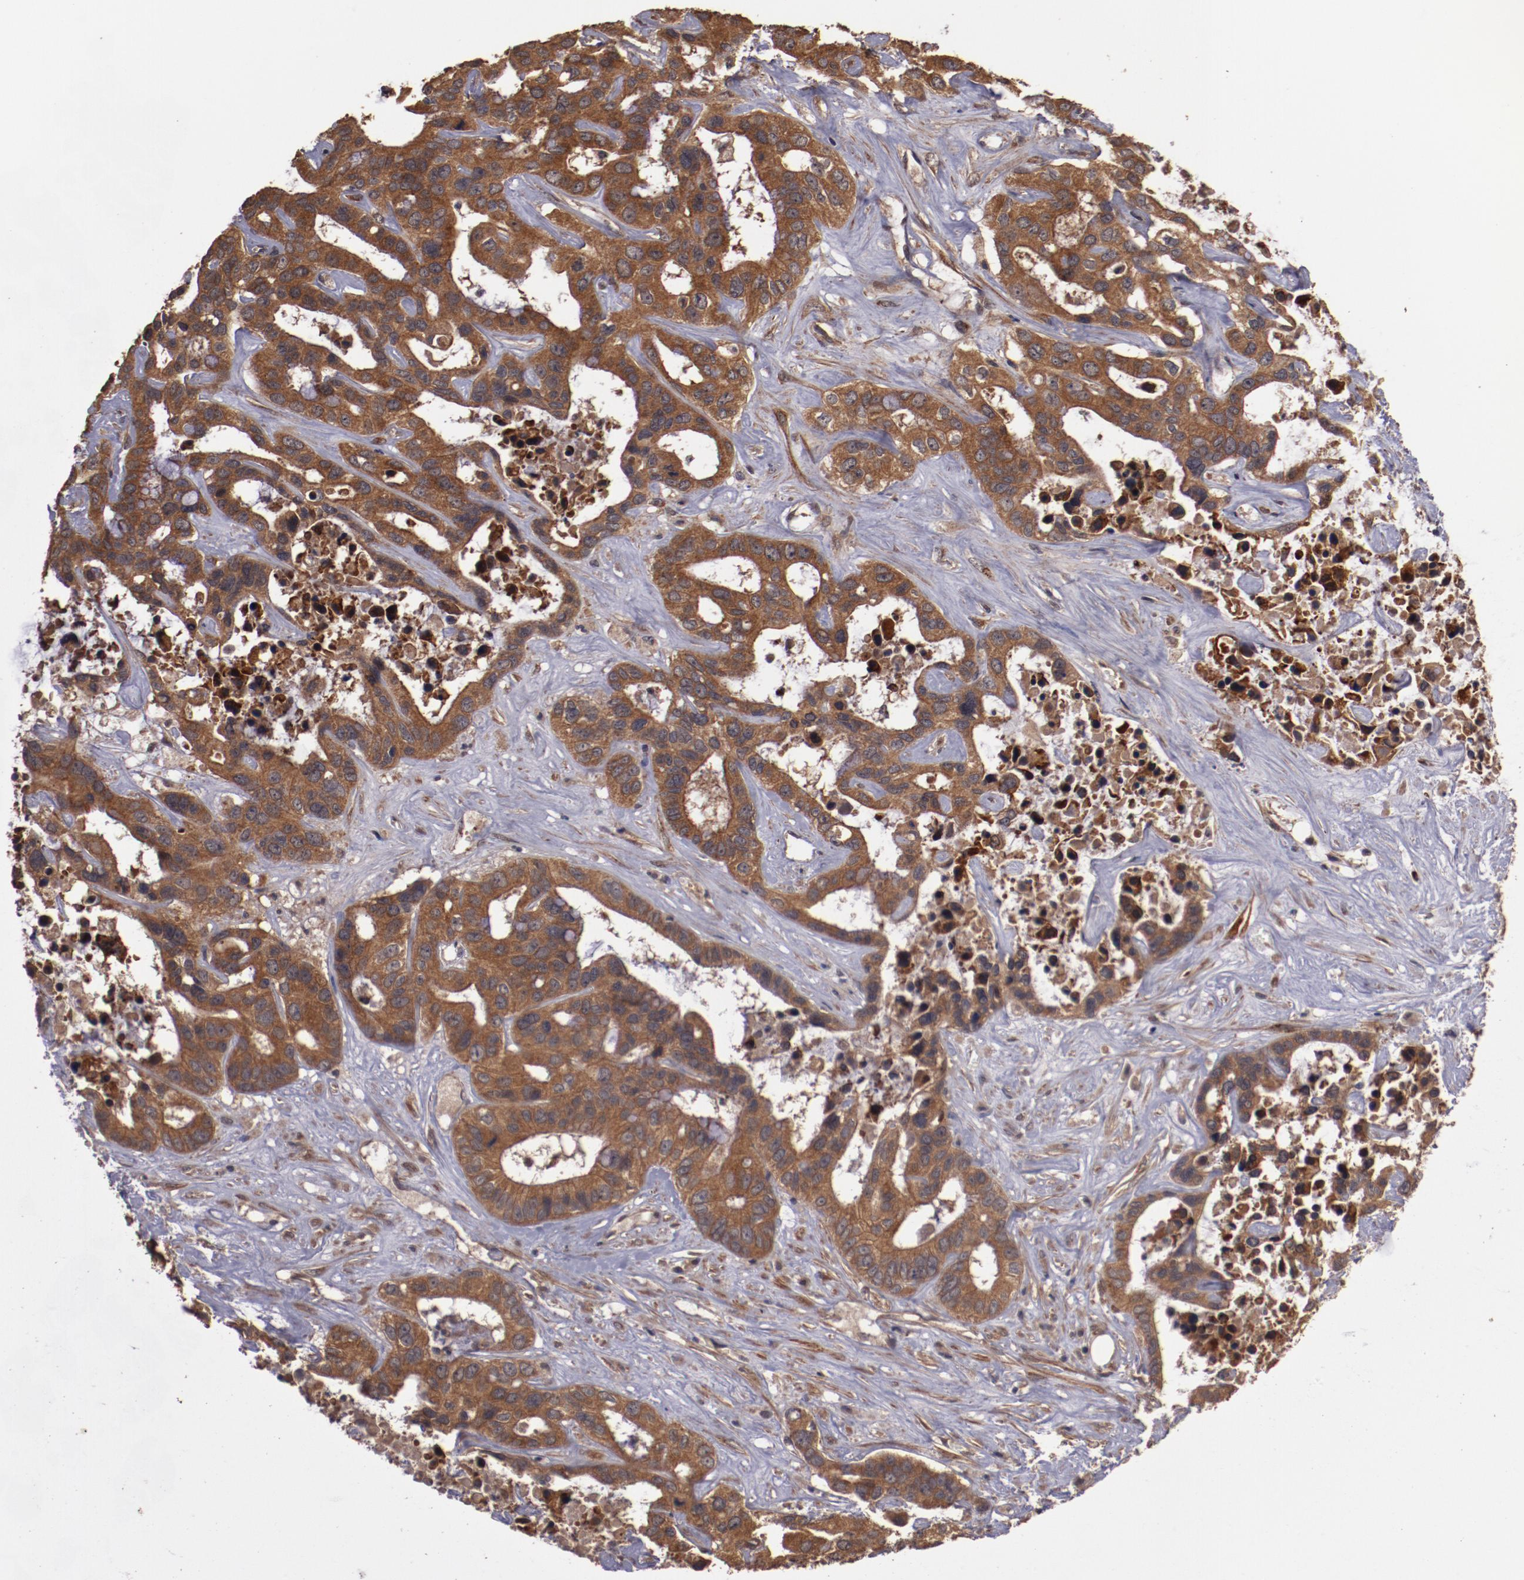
{"staining": {"intensity": "strong", "quantity": ">75%", "location": "cytoplasmic/membranous"}, "tissue": "liver cancer", "cell_type": "Tumor cells", "image_type": "cancer", "snomed": [{"axis": "morphology", "description": "Cholangiocarcinoma"}, {"axis": "topography", "description": "Liver"}], "caption": "Strong cytoplasmic/membranous staining for a protein is identified in about >75% of tumor cells of liver cancer (cholangiocarcinoma) using immunohistochemistry (IHC).", "gene": "TXNDC16", "patient": {"sex": "female", "age": 65}}